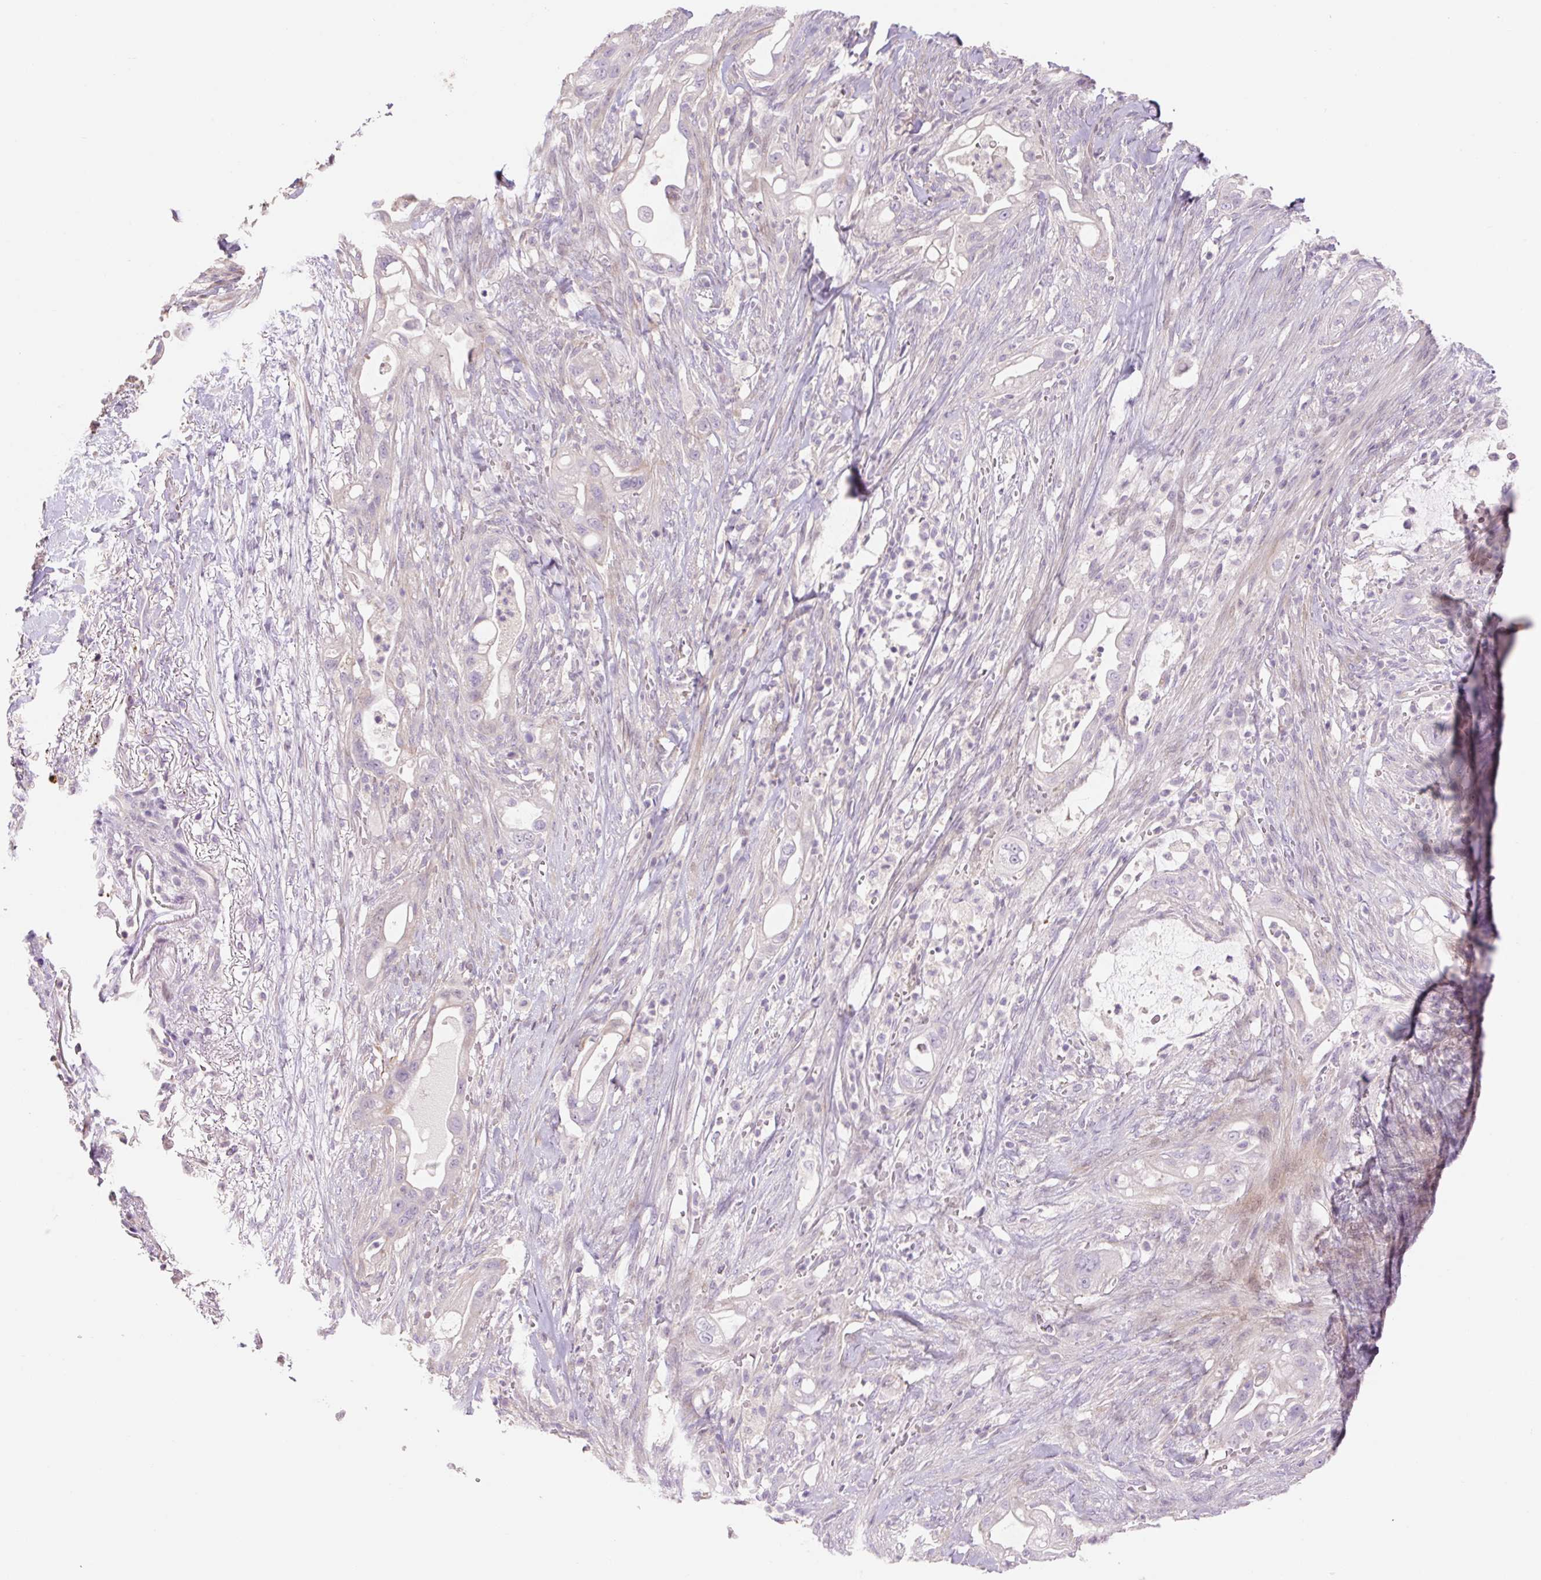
{"staining": {"intensity": "negative", "quantity": "none", "location": "none"}, "tissue": "pancreatic cancer", "cell_type": "Tumor cells", "image_type": "cancer", "snomed": [{"axis": "morphology", "description": "Adenocarcinoma, NOS"}, {"axis": "topography", "description": "Pancreas"}], "caption": "Immunohistochemistry photomicrograph of neoplastic tissue: human pancreatic adenocarcinoma stained with DAB (3,3'-diaminobenzidine) demonstrates no significant protein staining in tumor cells.", "gene": "ZNF552", "patient": {"sex": "male", "age": 44}}